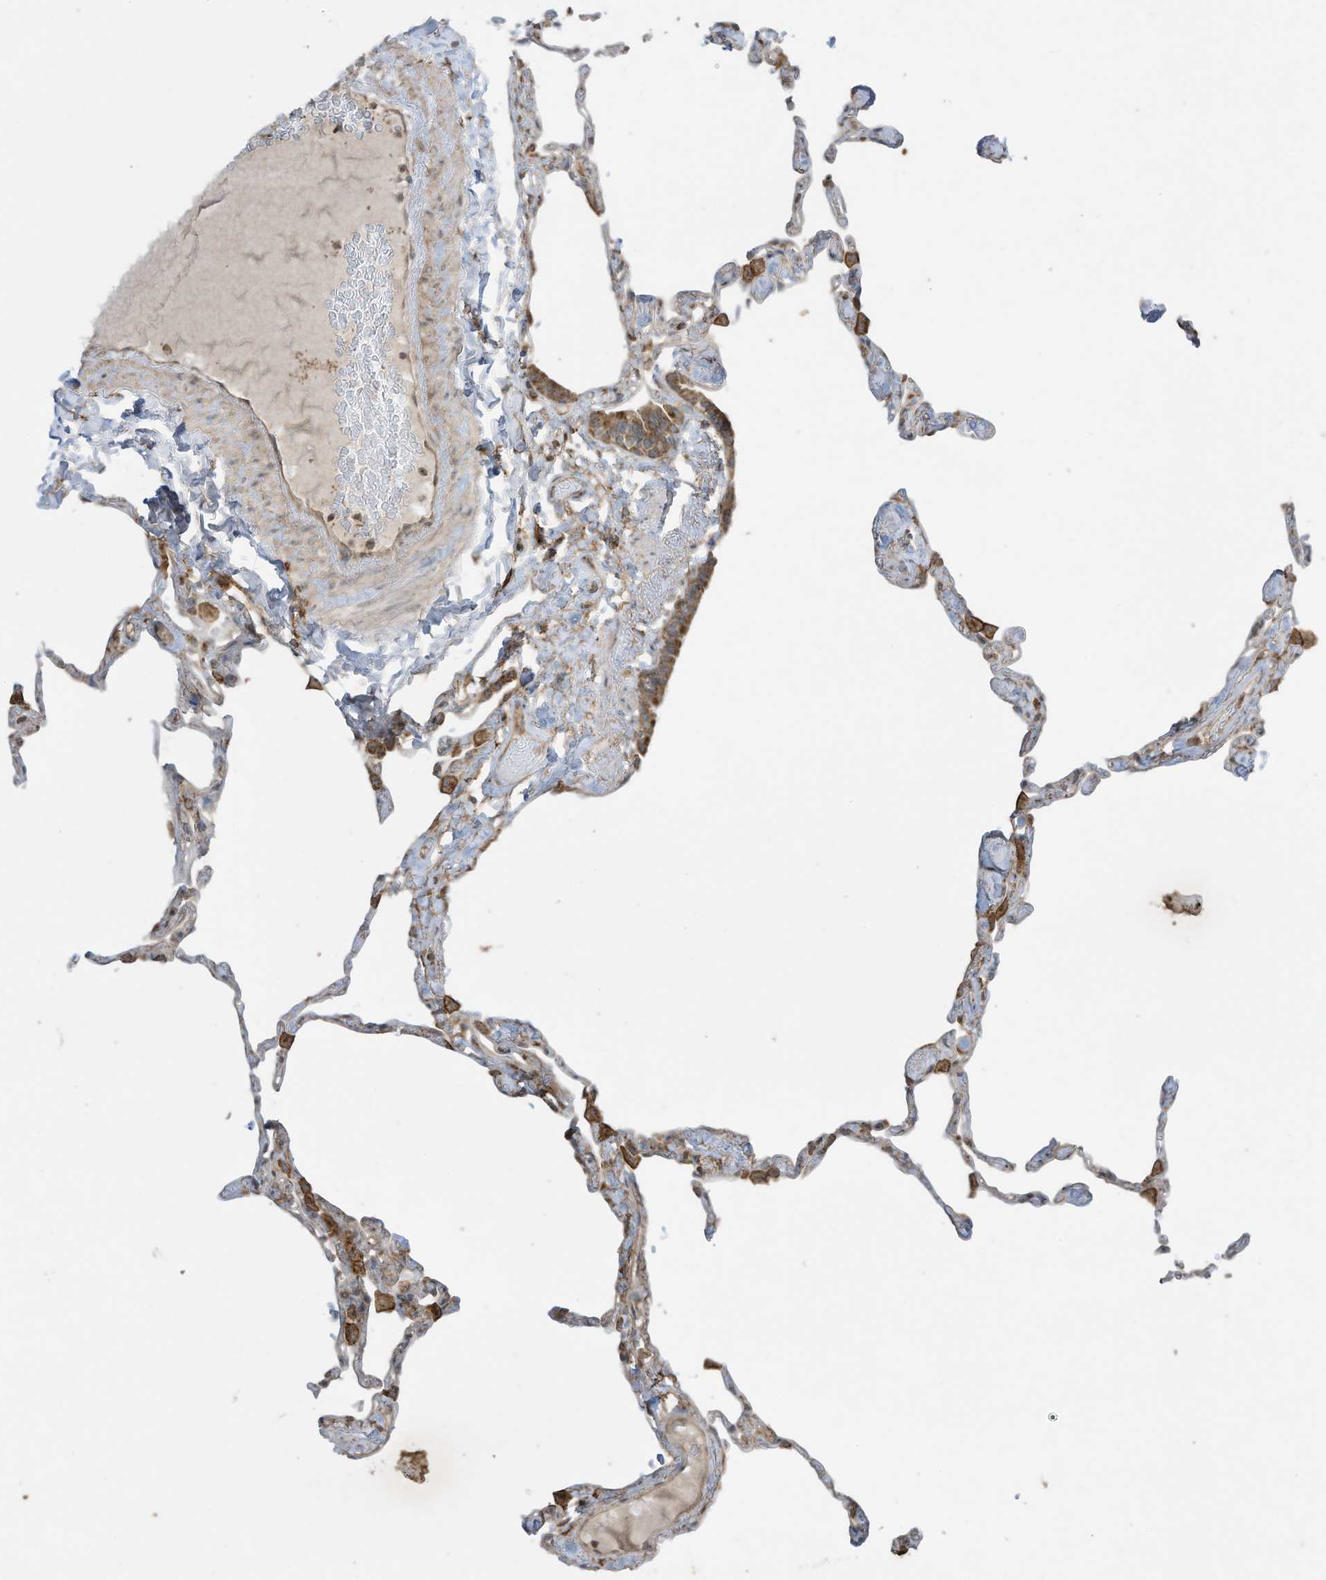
{"staining": {"intensity": "weak", "quantity": "25%-75%", "location": "cytoplasmic/membranous"}, "tissue": "lung", "cell_type": "Alveolar cells", "image_type": "normal", "snomed": [{"axis": "morphology", "description": "Normal tissue, NOS"}, {"axis": "topography", "description": "Lung"}], "caption": "Immunohistochemical staining of normal human lung reveals low levels of weak cytoplasmic/membranous staining in approximately 25%-75% of alveolar cells. The staining was performed using DAB to visualize the protein expression in brown, while the nuclei were stained in blue with hematoxylin (Magnification: 20x).", "gene": "CGAS", "patient": {"sex": "male", "age": 65}}